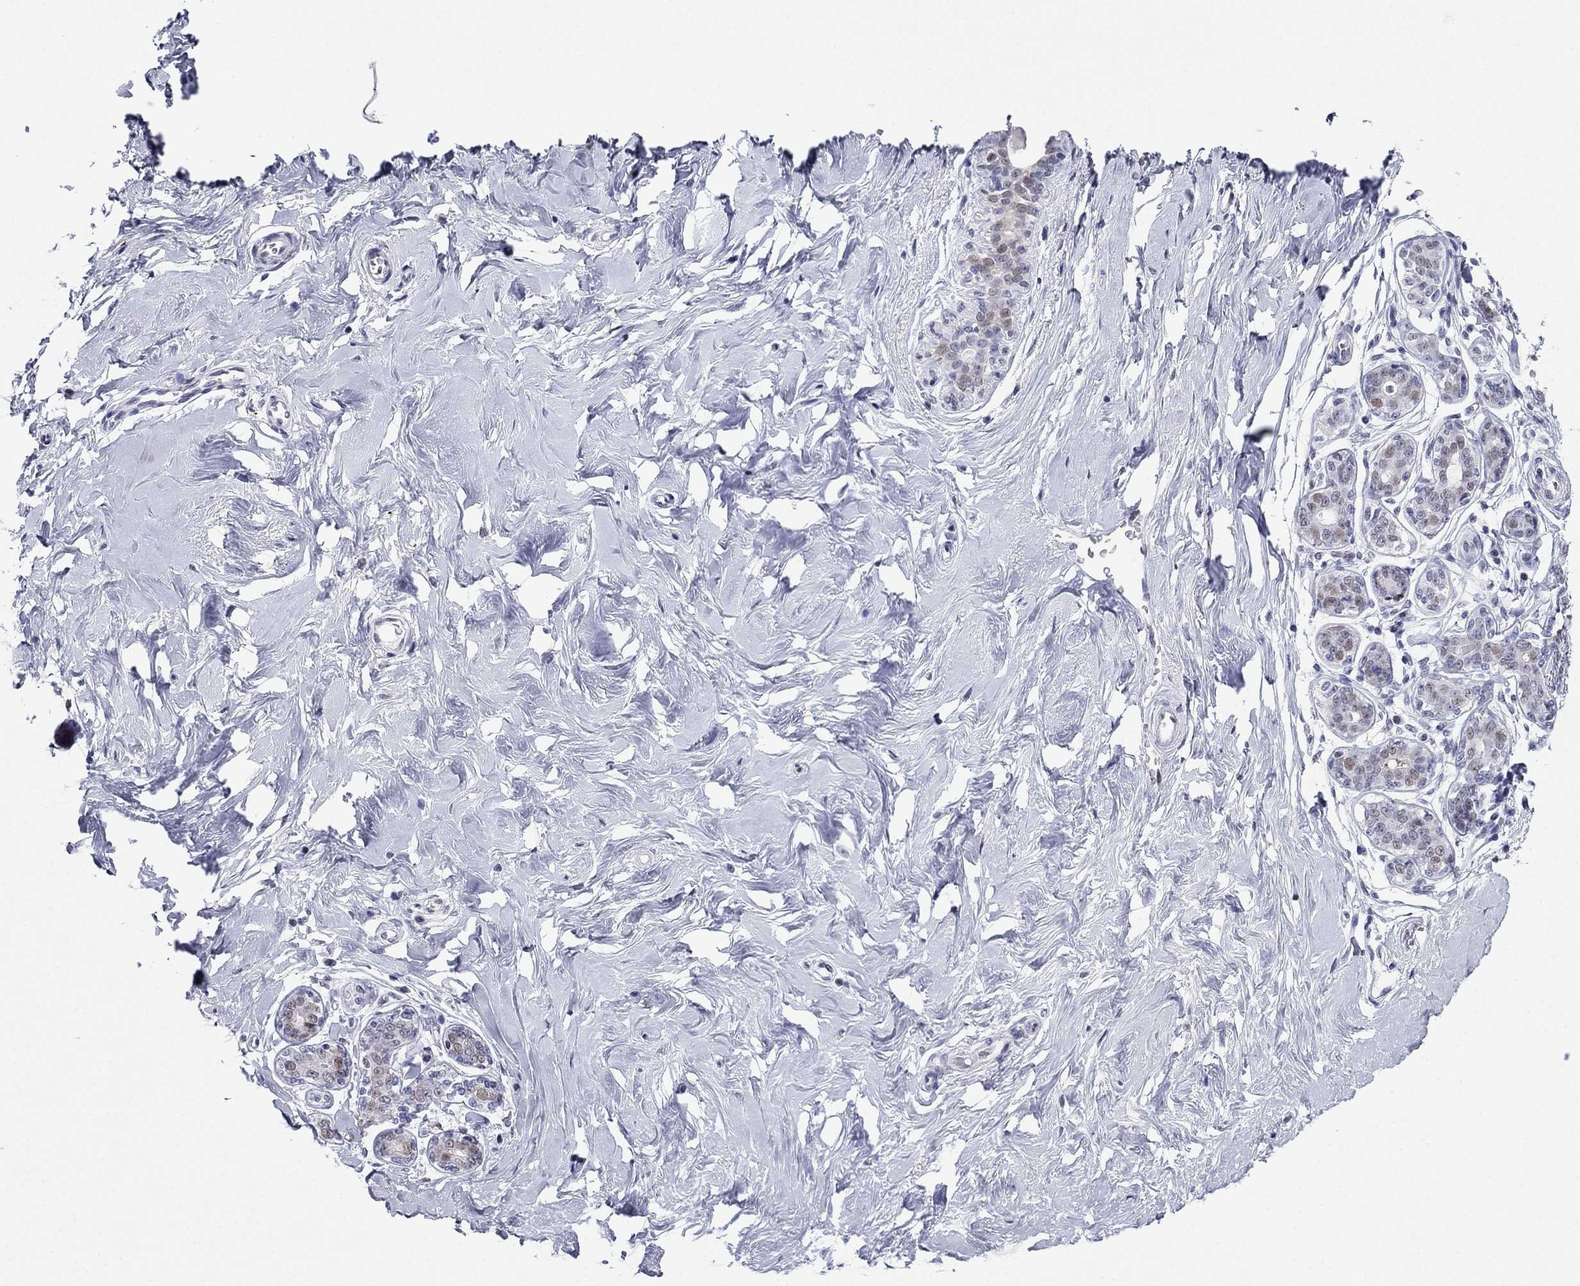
{"staining": {"intensity": "negative", "quantity": "none", "location": "none"}, "tissue": "breast", "cell_type": "Adipocytes", "image_type": "normal", "snomed": [{"axis": "morphology", "description": "Normal tissue, NOS"}, {"axis": "topography", "description": "Skin"}, {"axis": "topography", "description": "Breast"}], "caption": "The histopathology image exhibits no significant positivity in adipocytes of breast.", "gene": "PPM1G", "patient": {"sex": "female", "age": 43}}